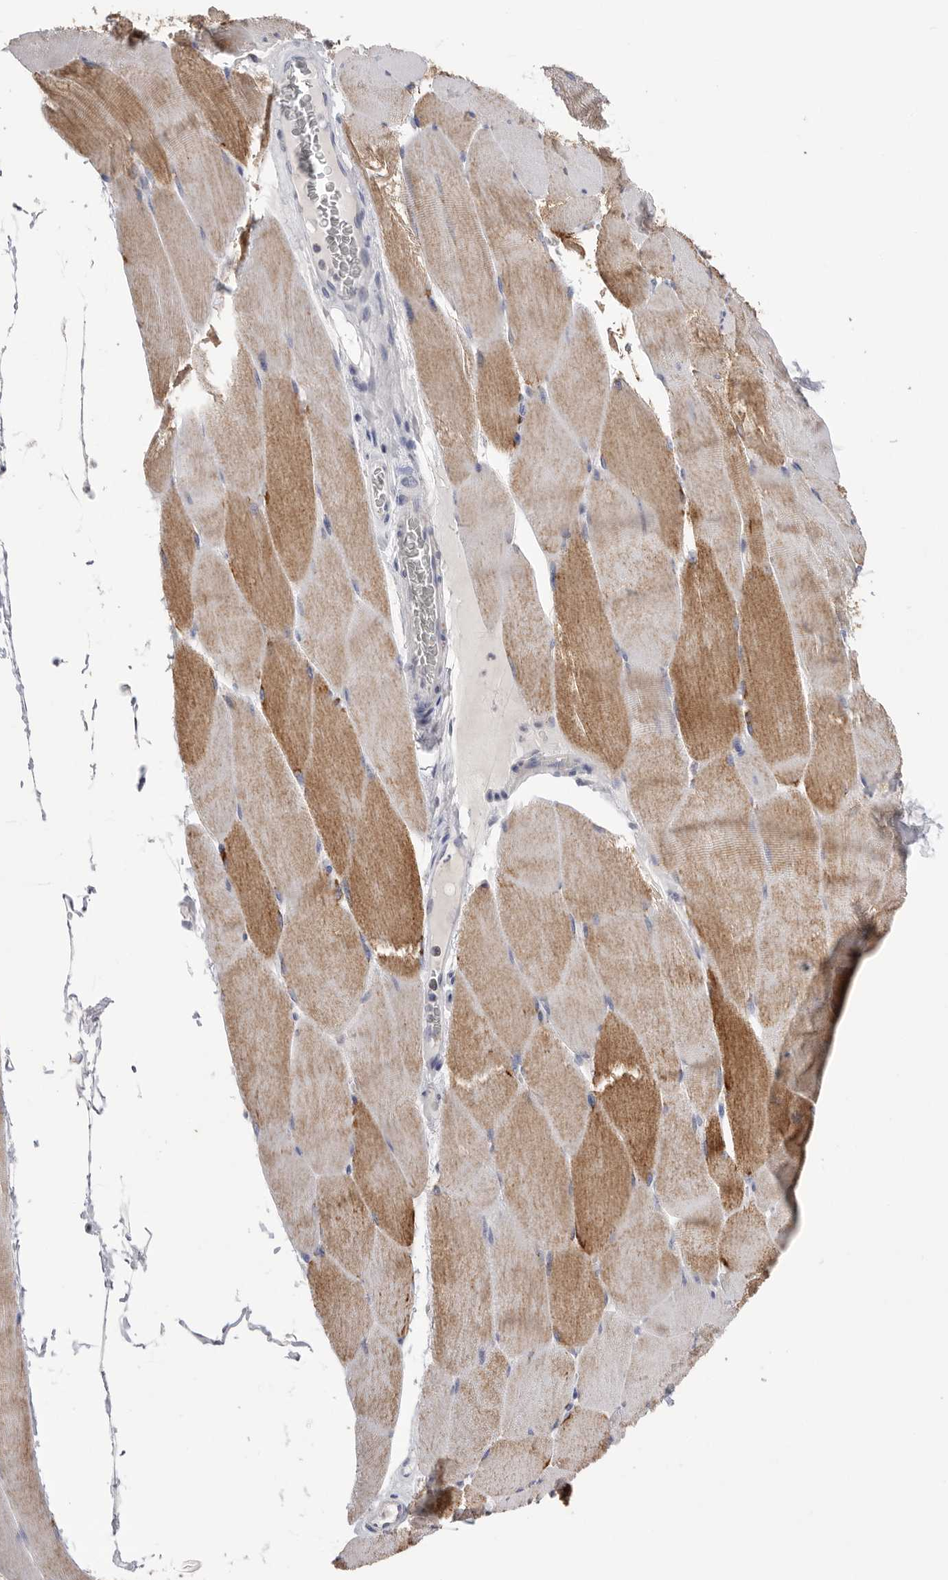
{"staining": {"intensity": "weak", "quantity": ">75%", "location": "cytoplasmic/membranous"}, "tissue": "skeletal muscle", "cell_type": "Myocytes", "image_type": "normal", "snomed": [{"axis": "morphology", "description": "Normal tissue, NOS"}, {"axis": "topography", "description": "Skeletal muscle"}], "caption": "Immunohistochemistry (IHC) photomicrograph of normal skeletal muscle stained for a protein (brown), which exhibits low levels of weak cytoplasmic/membranous expression in approximately >75% of myocytes.", "gene": "VDAC3", "patient": {"sex": "male", "age": 62}}